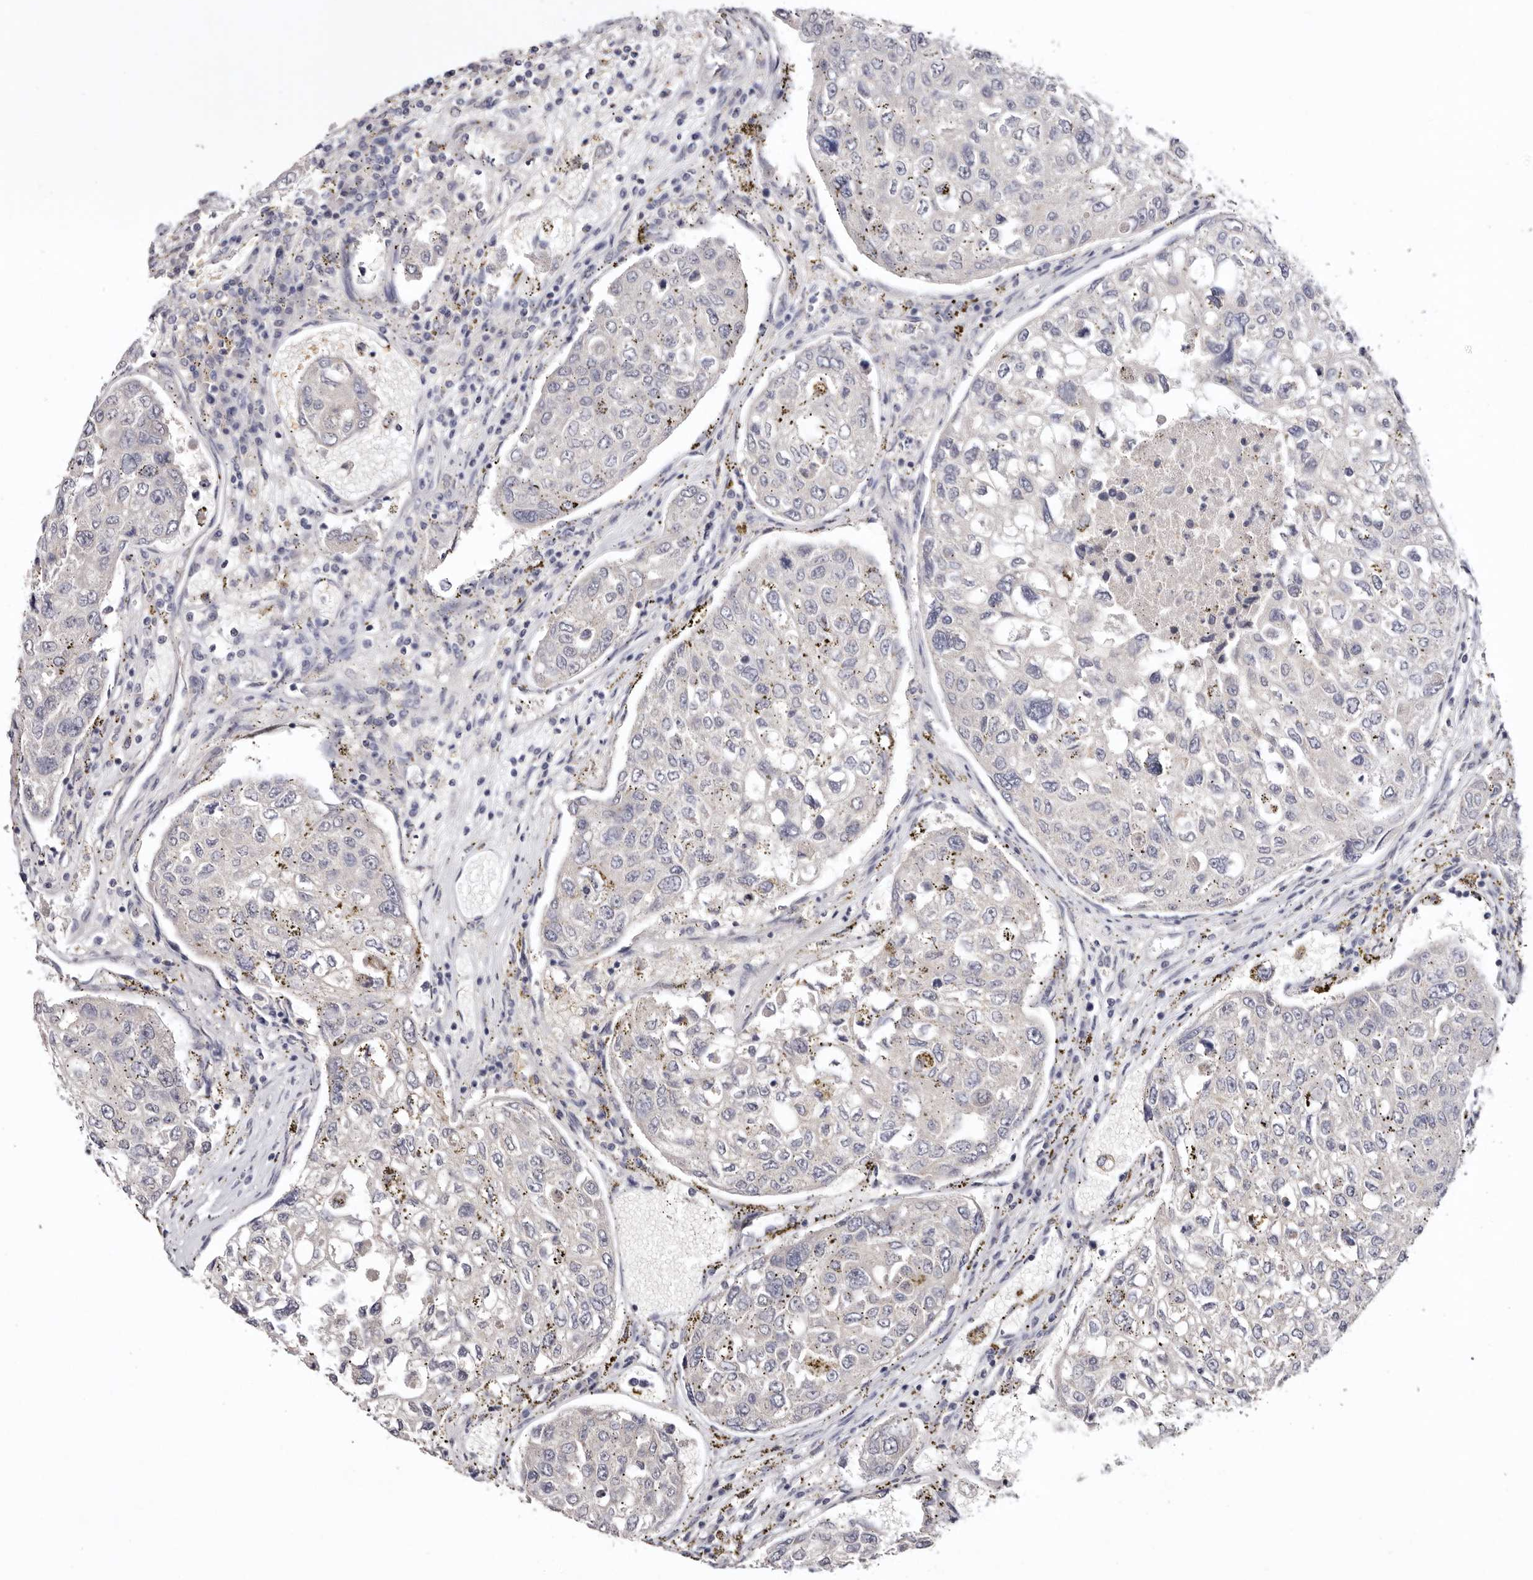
{"staining": {"intensity": "negative", "quantity": "none", "location": "none"}, "tissue": "urothelial cancer", "cell_type": "Tumor cells", "image_type": "cancer", "snomed": [{"axis": "morphology", "description": "Urothelial carcinoma, High grade"}, {"axis": "topography", "description": "Lymph node"}, {"axis": "topography", "description": "Urinary bladder"}], "caption": "DAB (3,3'-diaminobenzidine) immunohistochemical staining of high-grade urothelial carcinoma shows no significant expression in tumor cells.", "gene": "LMLN", "patient": {"sex": "male", "age": 51}}